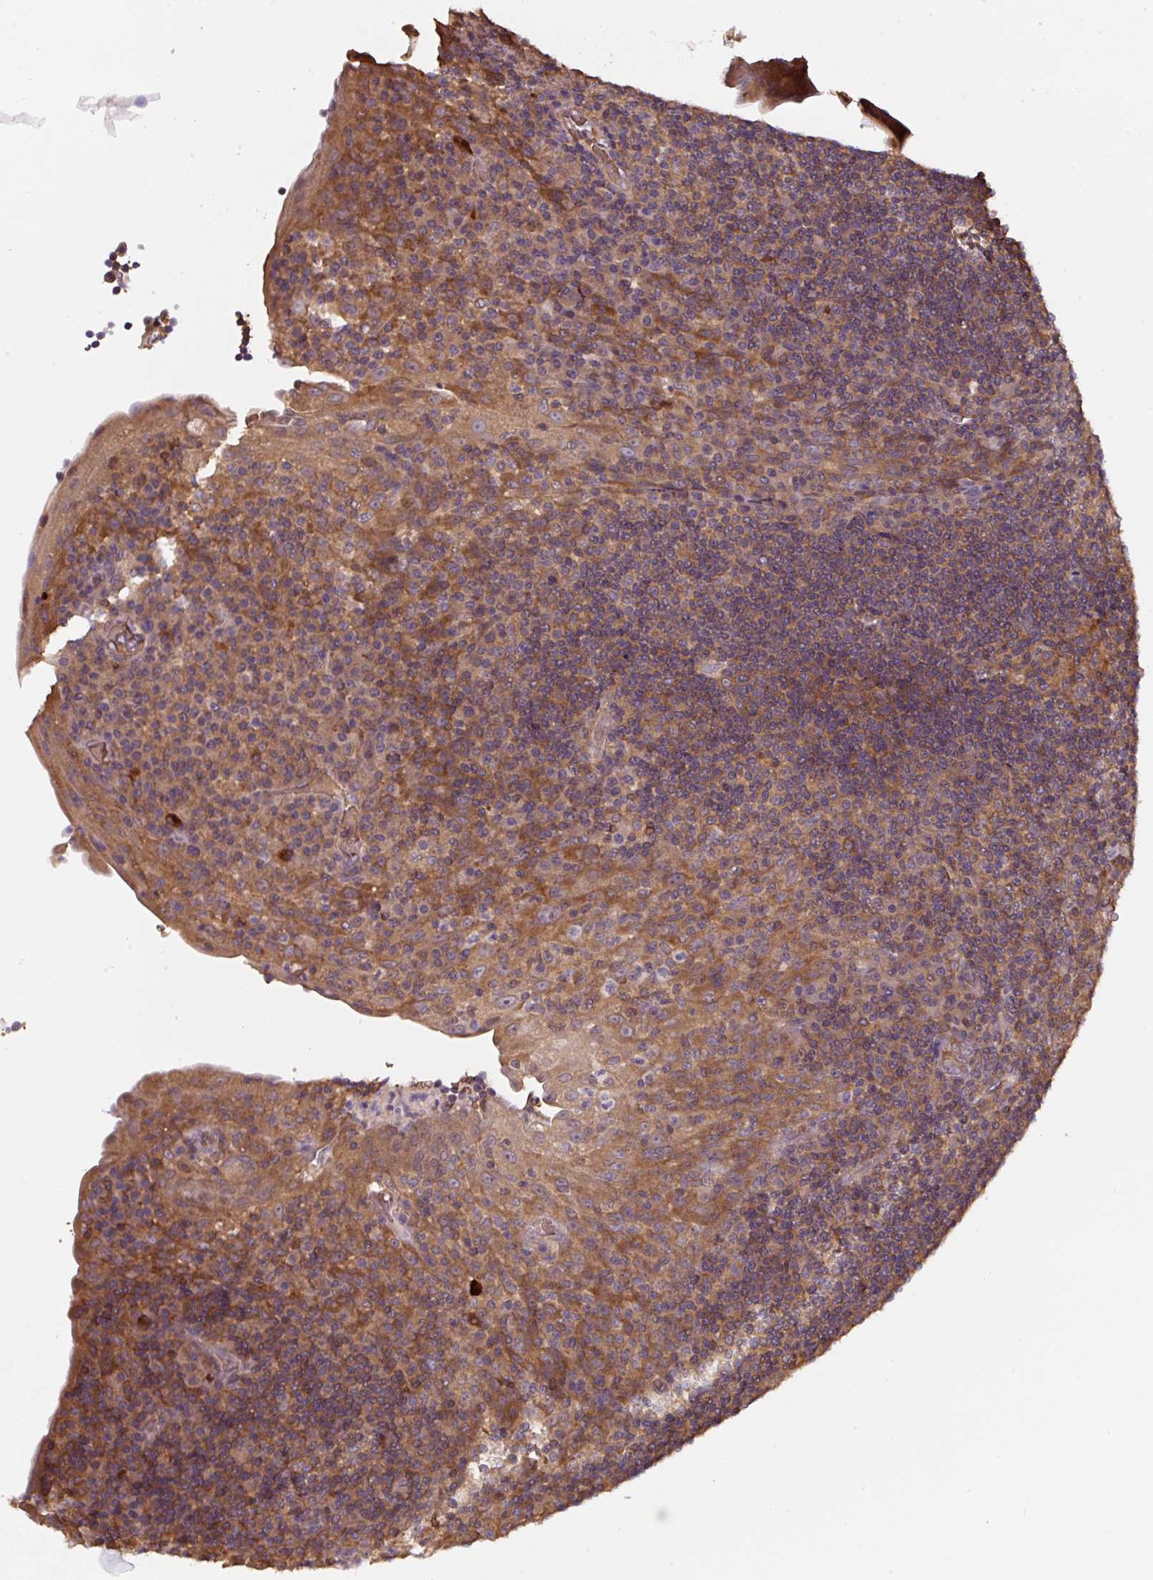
{"staining": {"intensity": "moderate", "quantity": ">75%", "location": "cytoplasmic/membranous"}, "tissue": "tonsil", "cell_type": "Germinal center cells", "image_type": "normal", "snomed": [{"axis": "morphology", "description": "Normal tissue, NOS"}, {"axis": "topography", "description": "Tonsil"}], "caption": "Normal tonsil reveals moderate cytoplasmic/membranous positivity in approximately >75% of germinal center cells (DAB (3,3'-diaminobenzidine) IHC, brown staining for protein, blue staining for nuclei)..", "gene": "ST13", "patient": {"sex": "male", "age": 17}}